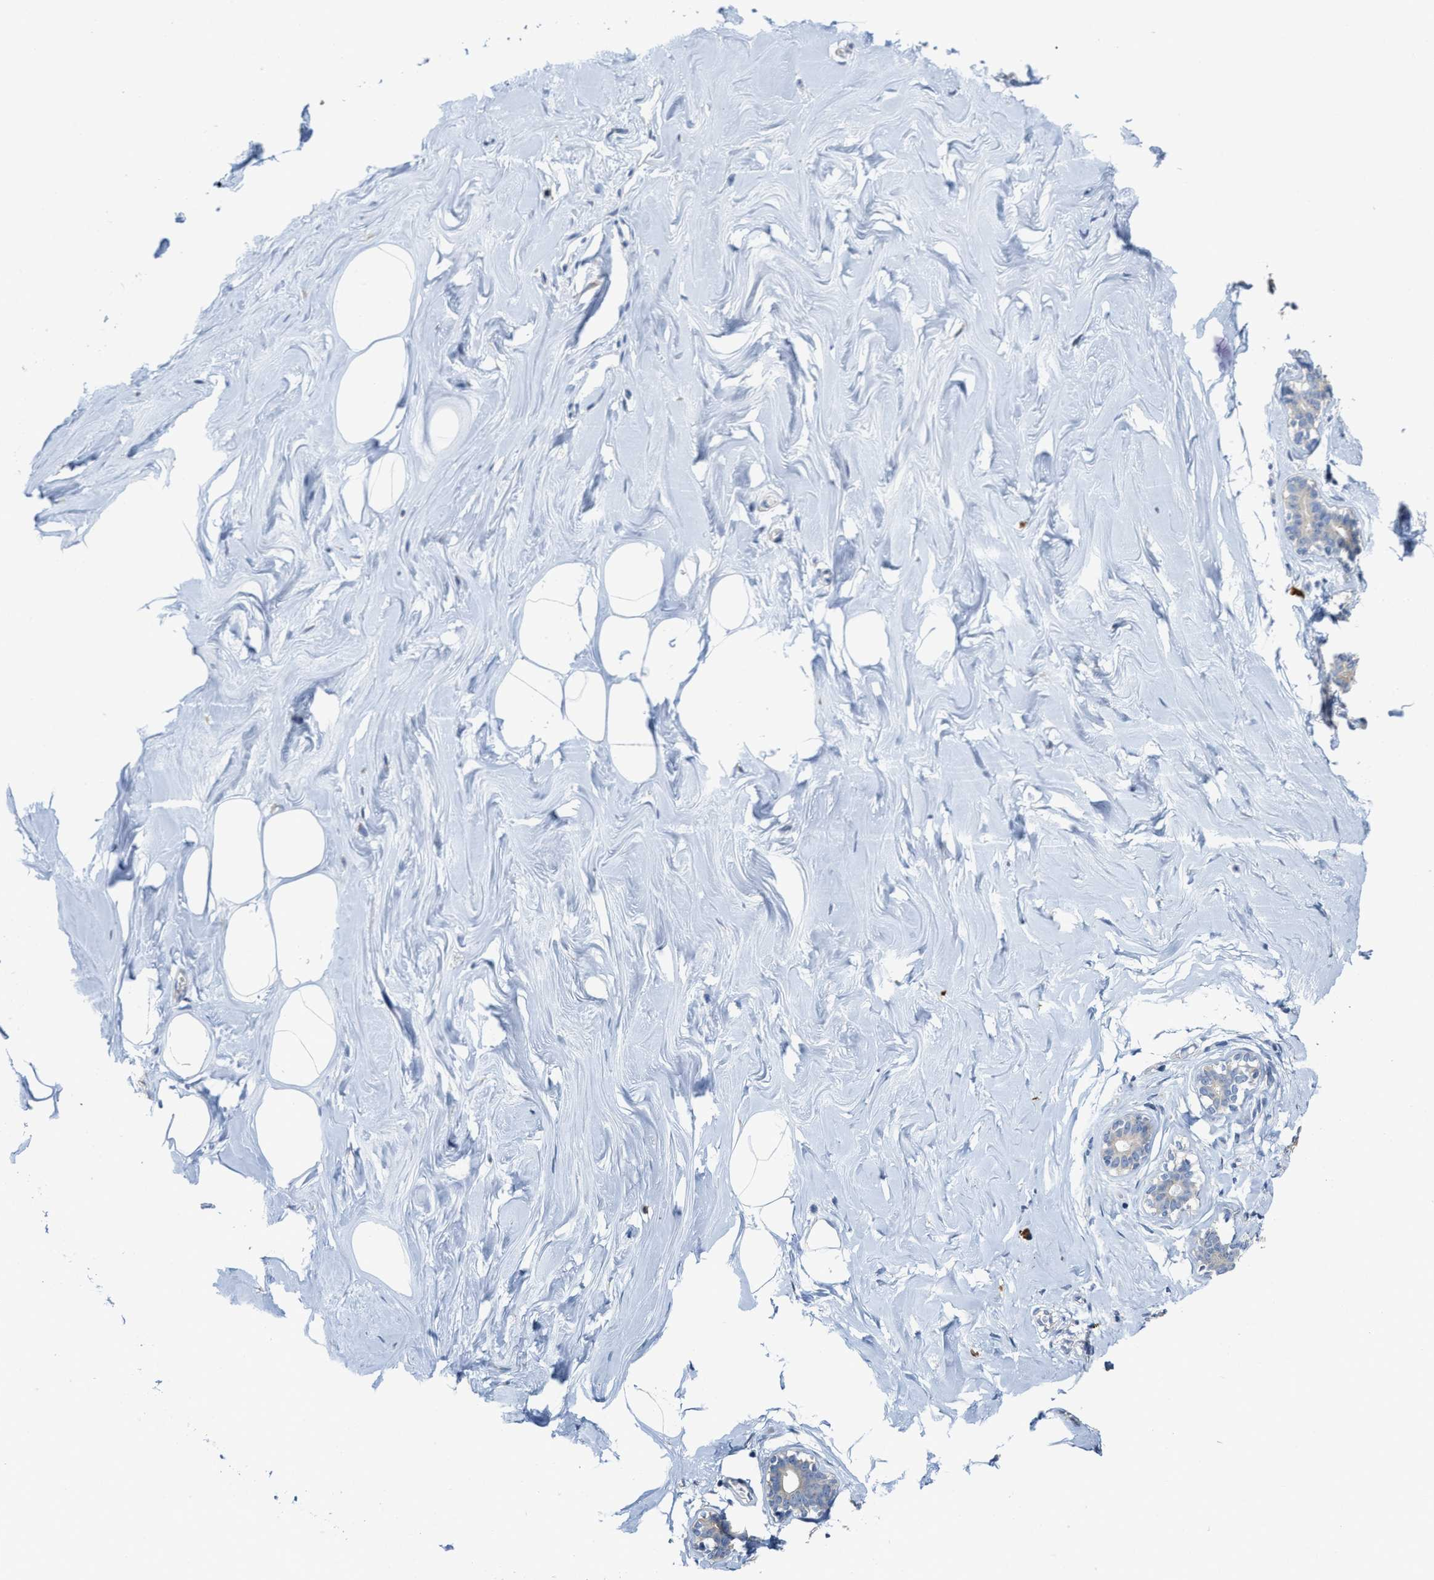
{"staining": {"intensity": "moderate", "quantity": "<25%", "location": "cytoplasmic/membranous"}, "tissue": "adipose tissue", "cell_type": "Adipocytes", "image_type": "normal", "snomed": [{"axis": "morphology", "description": "Normal tissue, NOS"}, {"axis": "morphology", "description": "Fibrosis, NOS"}, {"axis": "topography", "description": "Breast"}, {"axis": "topography", "description": "Adipose tissue"}], "caption": "Human adipose tissue stained with a protein marker shows moderate staining in adipocytes.", "gene": "RYR2", "patient": {"sex": "female", "age": 39}}